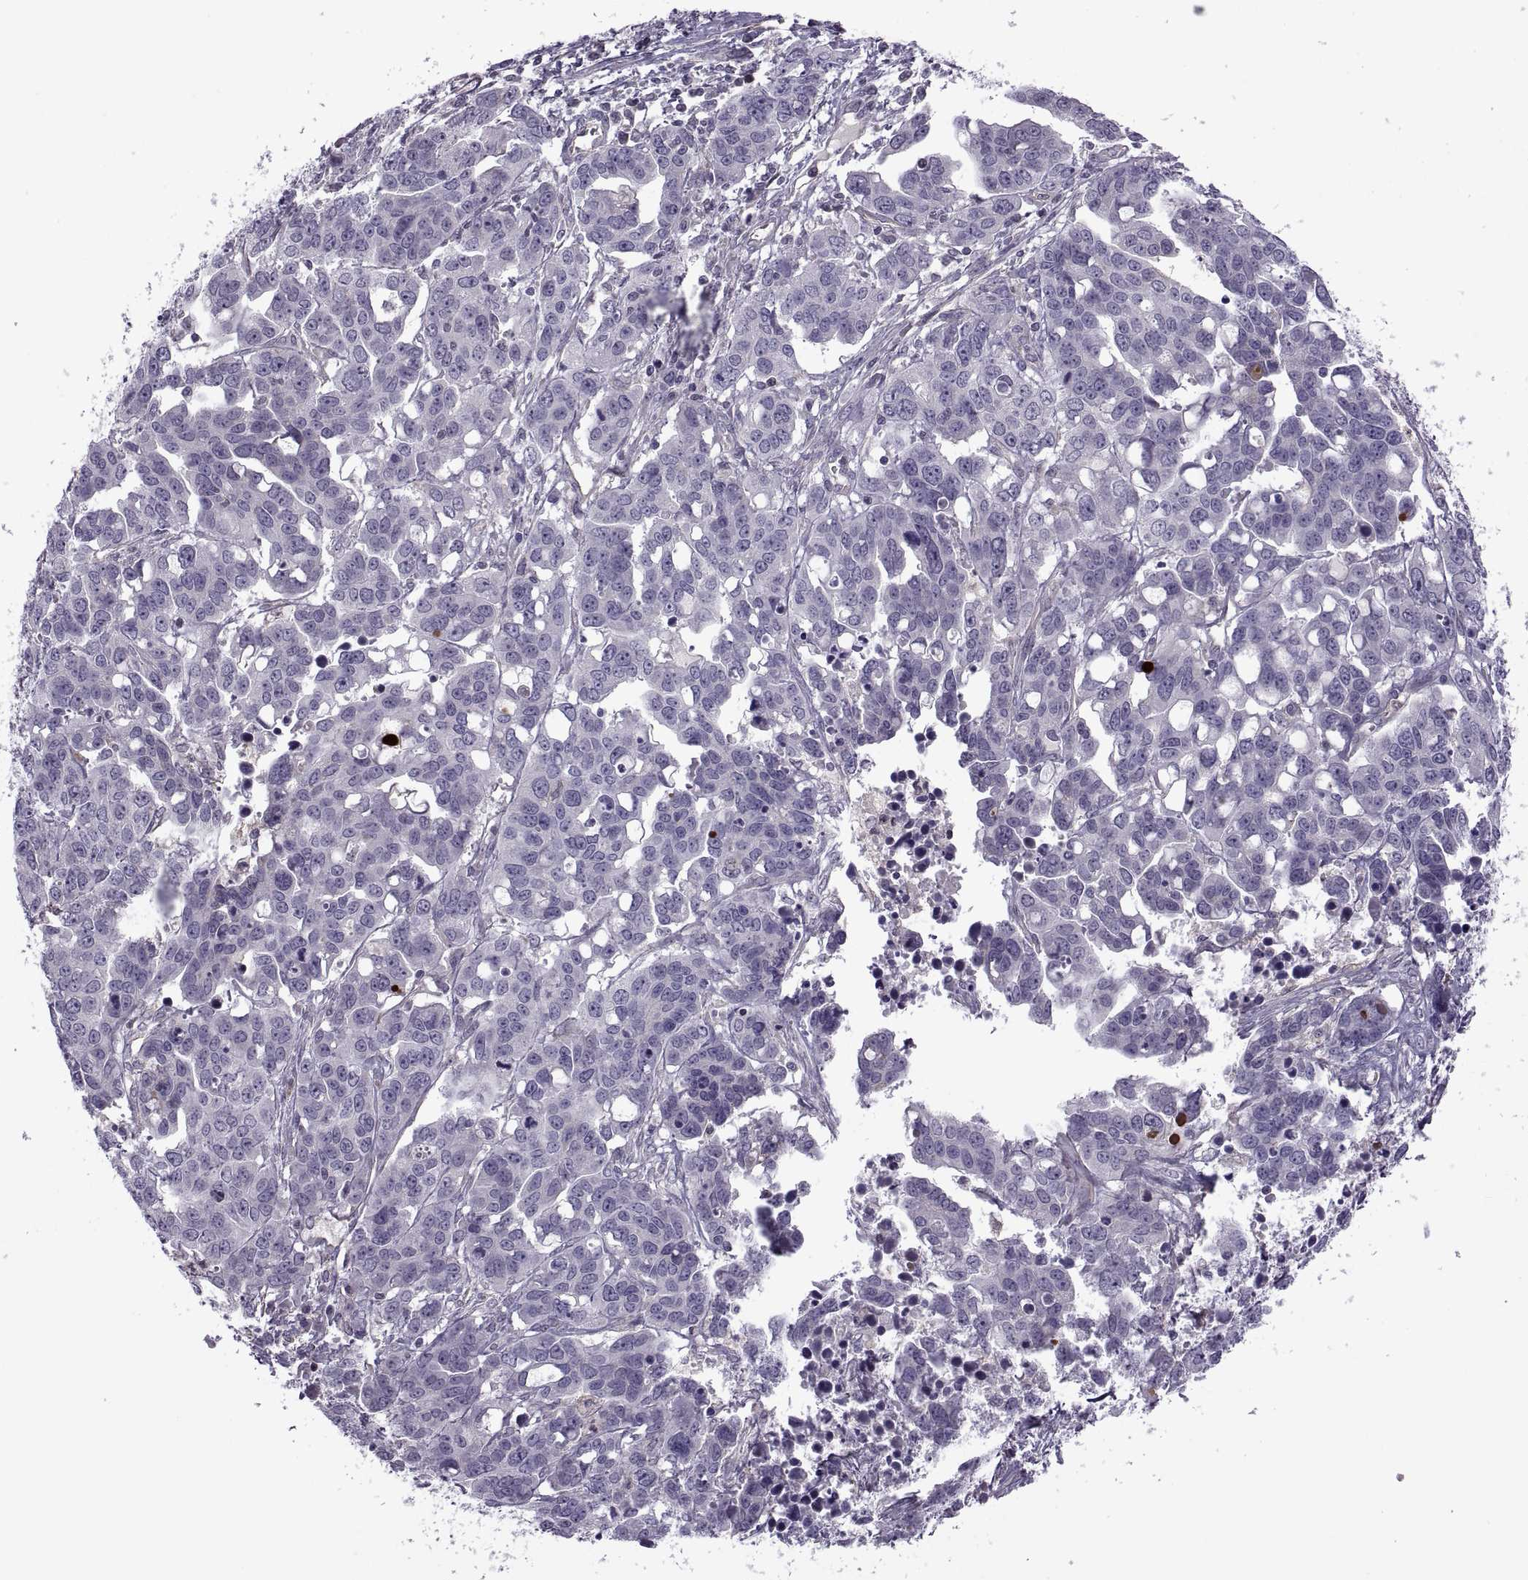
{"staining": {"intensity": "negative", "quantity": "none", "location": "none"}, "tissue": "ovarian cancer", "cell_type": "Tumor cells", "image_type": "cancer", "snomed": [{"axis": "morphology", "description": "Carcinoma, endometroid"}, {"axis": "topography", "description": "Ovary"}], "caption": "This is an immunohistochemistry (IHC) histopathology image of human ovarian cancer. There is no positivity in tumor cells.", "gene": "ODF3", "patient": {"sex": "female", "age": 78}}